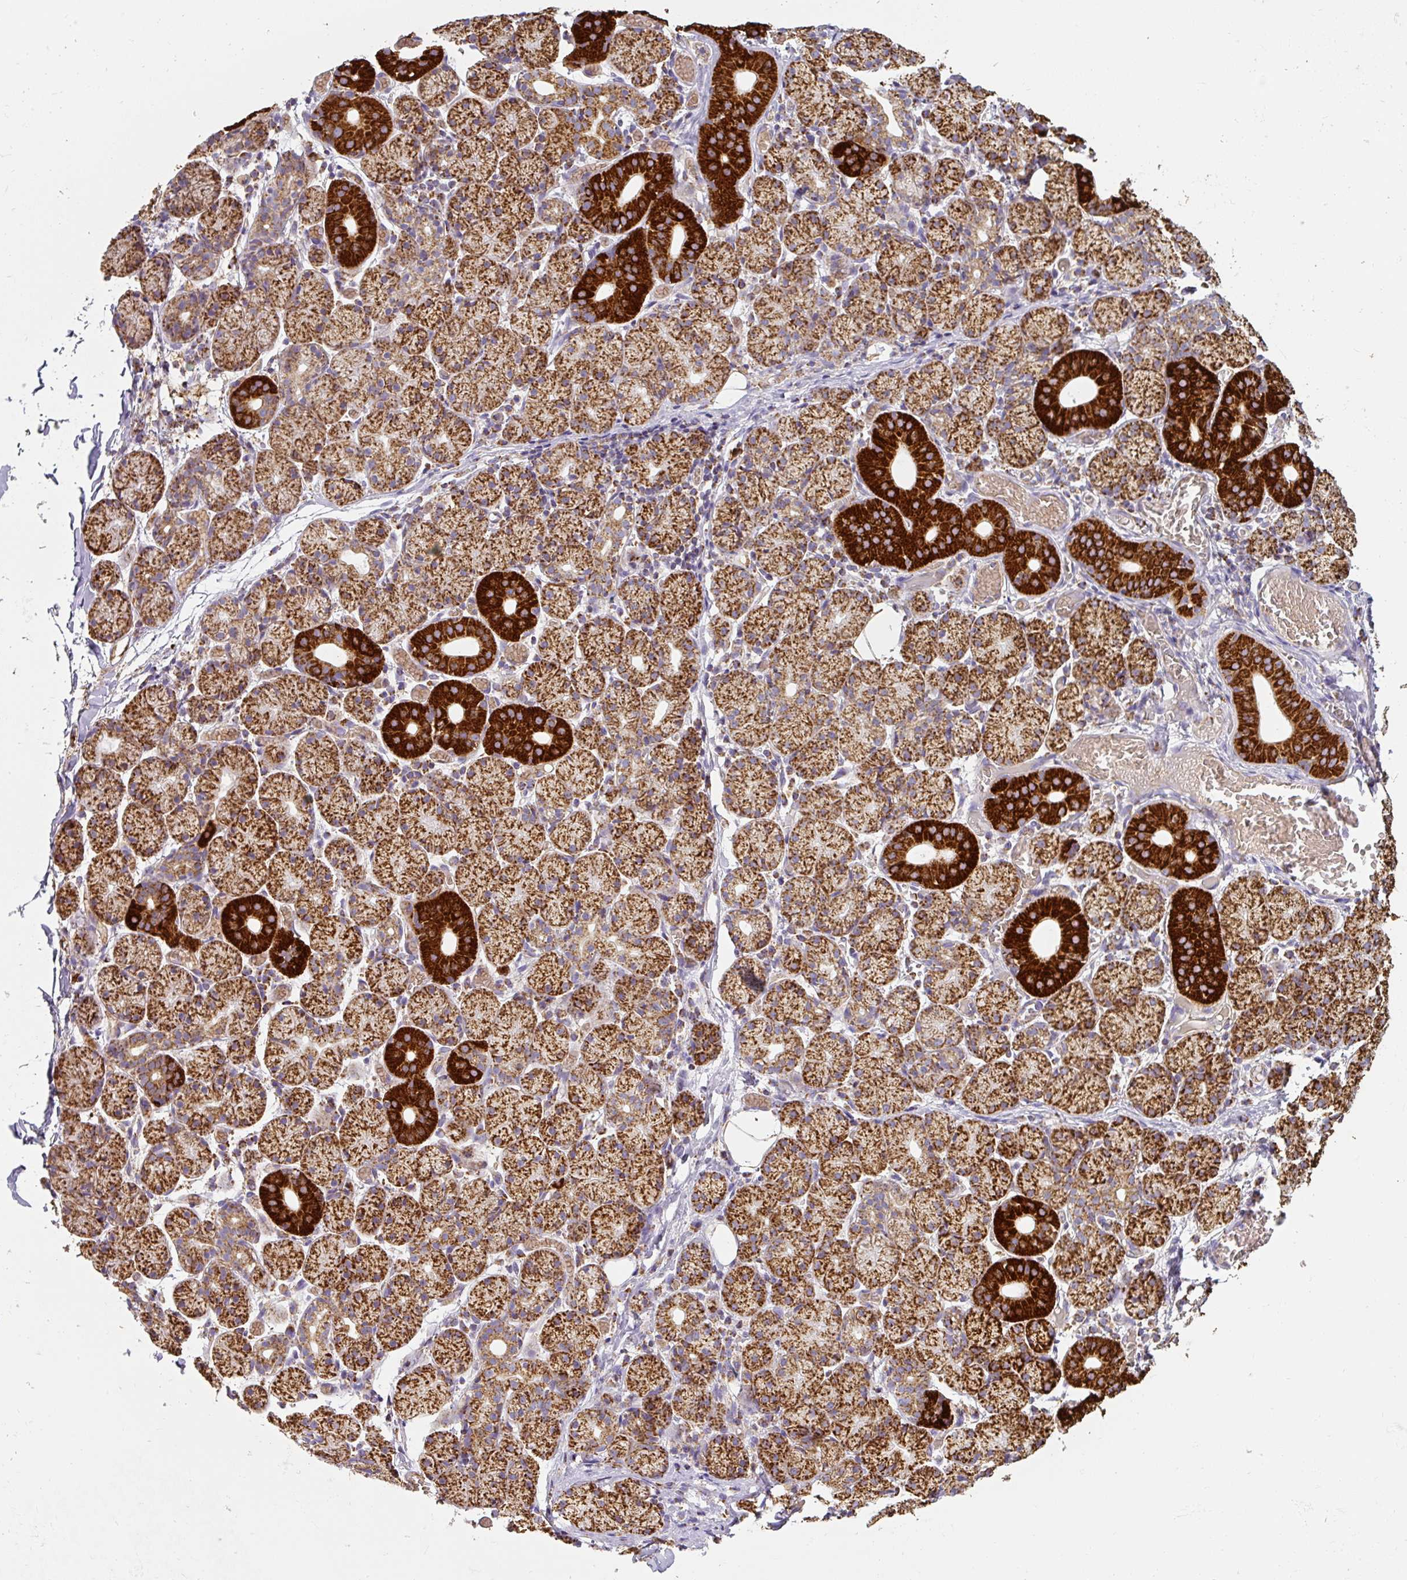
{"staining": {"intensity": "strong", "quantity": ">75%", "location": "cytoplasmic/membranous"}, "tissue": "salivary gland", "cell_type": "Glandular cells", "image_type": "normal", "snomed": [{"axis": "morphology", "description": "Normal tissue, NOS"}, {"axis": "topography", "description": "Salivary gland"}], "caption": "Unremarkable salivary gland exhibits strong cytoplasmic/membranous expression in about >75% of glandular cells.", "gene": "MT", "patient": {"sex": "female", "age": 24}}